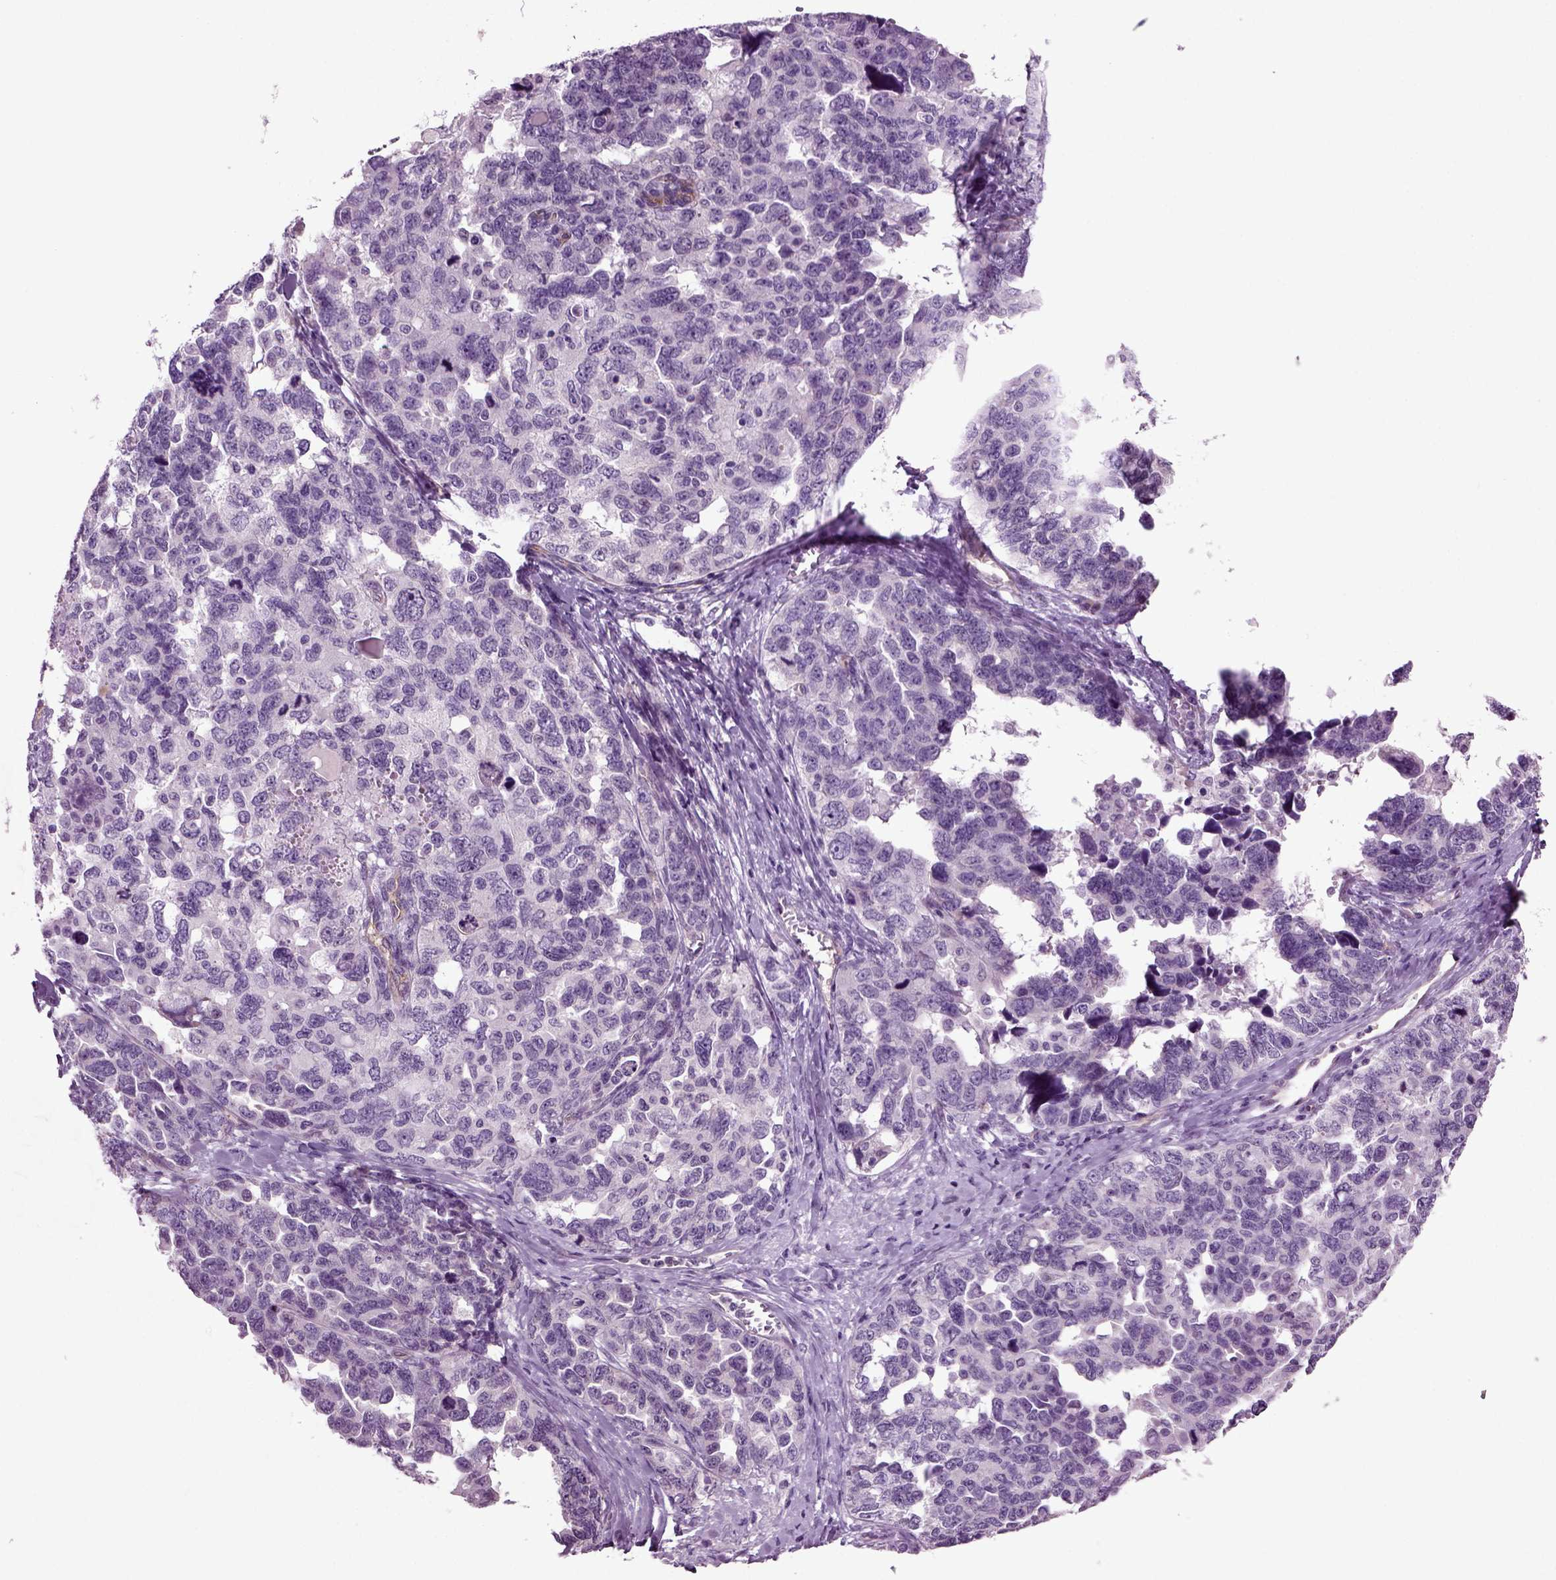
{"staining": {"intensity": "negative", "quantity": "none", "location": "none"}, "tissue": "ovarian cancer", "cell_type": "Tumor cells", "image_type": "cancer", "snomed": [{"axis": "morphology", "description": "Cystadenocarcinoma, serous, NOS"}, {"axis": "topography", "description": "Ovary"}], "caption": "Photomicrograph shows no protein positivity in tumor cells of ovarian cancer tissue.", "gene": "COL9A2", "patient": {"sex": "female", "age": 69}}